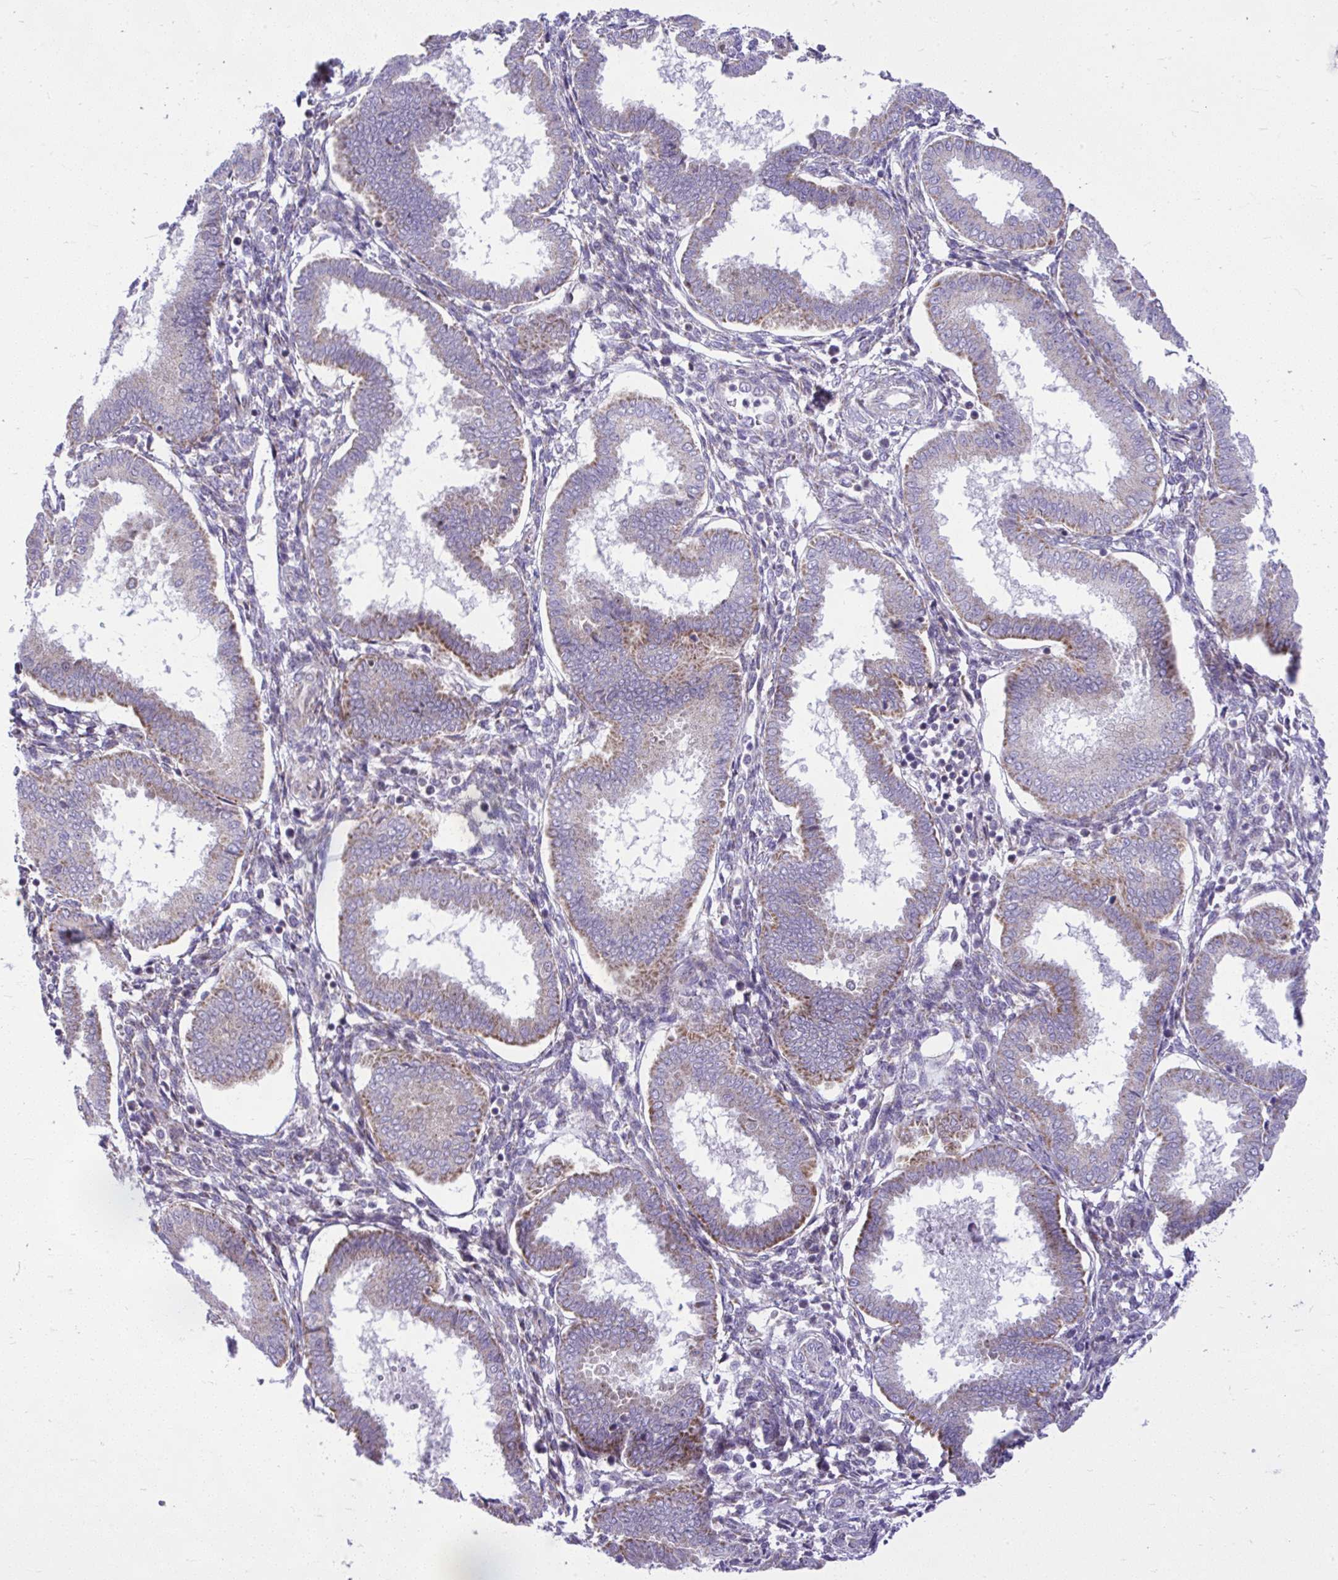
{"staining": {"intensity": "negative", "quantity": "none", "location": "none"}, "tissue": "endometrium", "cell_type": "Cells in endometrial stroma", "image_type": "normal", "snomed": [{"axis": "morphology", "description": "Normal tissue, NOS"}, {"axis": "topography", "description": "Endometrium"}], "caption": "Human endometrium stained for a protein using immunohistochemistry (IHC) reveals no staining in cells in endometrial stroma.", "gene": "GPRIN3", "patient": {"sex": "female", "age": 24}}